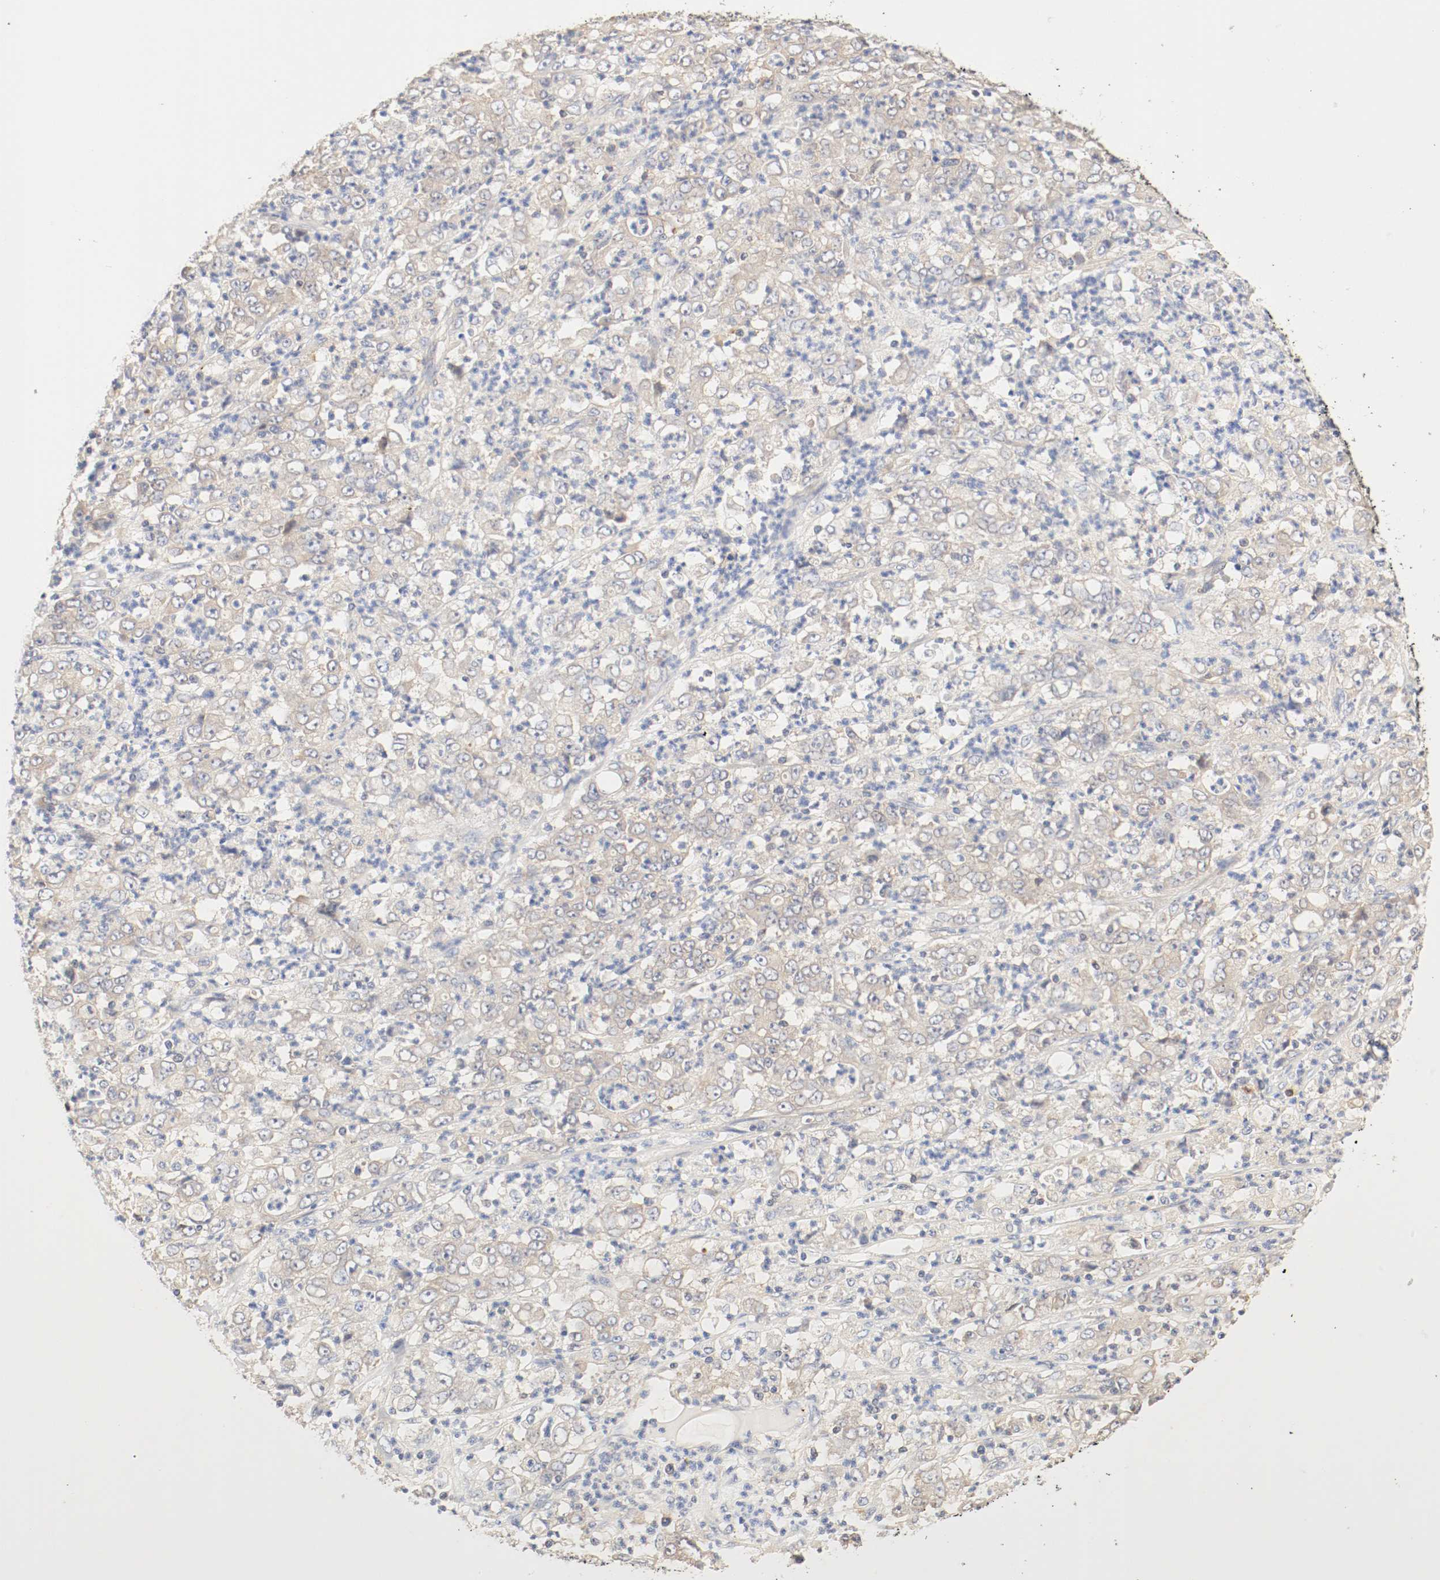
{"staining": {"intensity": "moderate", "quantity": ">75%", "location": "cytoplasmic/membranous"}, "tissue": "stomach cancer", "cell_type": "Tumor cells", "image_type": "cancer", "snomed": [{"axis": "morphology", "description": "Adenocarcinoma, NOS"}, {"axis": "topography", "description": "Stomach, lower"}], "caption": "Protein analysis of adenocarcinoma (stomach) tissue exhibits moderate cytoplasmic/membranous positivity in approximately >75% of tumor cells. (Stains: DAB (3,3'-diaminobenzidine) in brown, nuclei in blue, Microscopy: brightfield microscopy at high magnification).", "gene": "GIT1", "patient": {"sex": "female", "age": 71}}